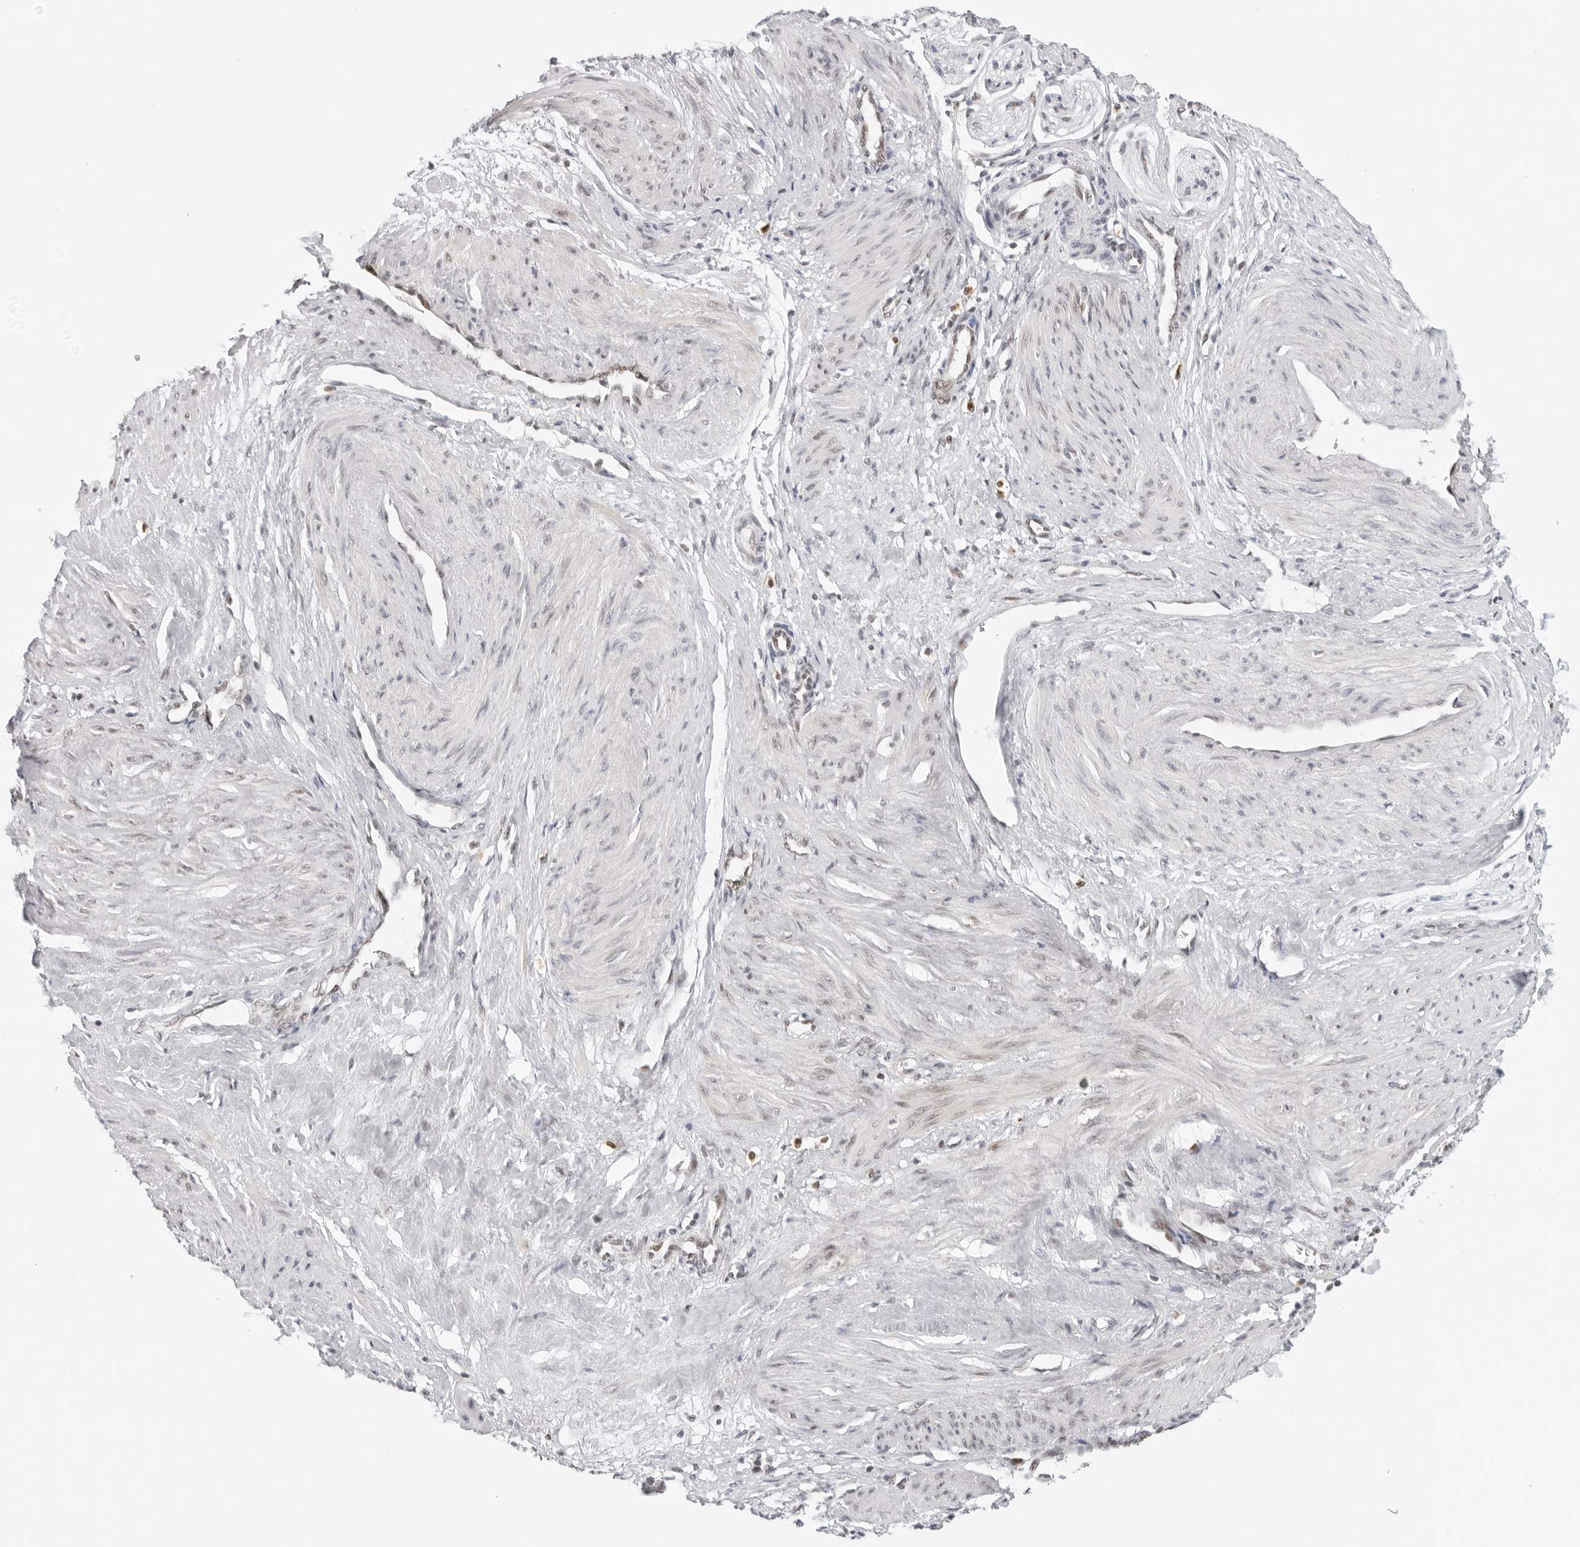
{"staining": {"intensity": "moderate", "quantity": "<25%", "location": "nuclear"}, "tissue": "smooth muscle", "cell_type": "Smooth muscle cells", "image_type": "normal", "snomed": [{"axis": "morphology", "description": "Normal tissue, NOS"}, {"axis": "topography", "description": "Endometrium"}], "caption": "A photomicrograph showing moderate nuclear expression in approximately <25% of smooth muscle cells in normal smooth muscle, as visualized by brown immunohistochemical staining.", "gene": "MSH6", "patient": {"sex": "female", "age": 33}}